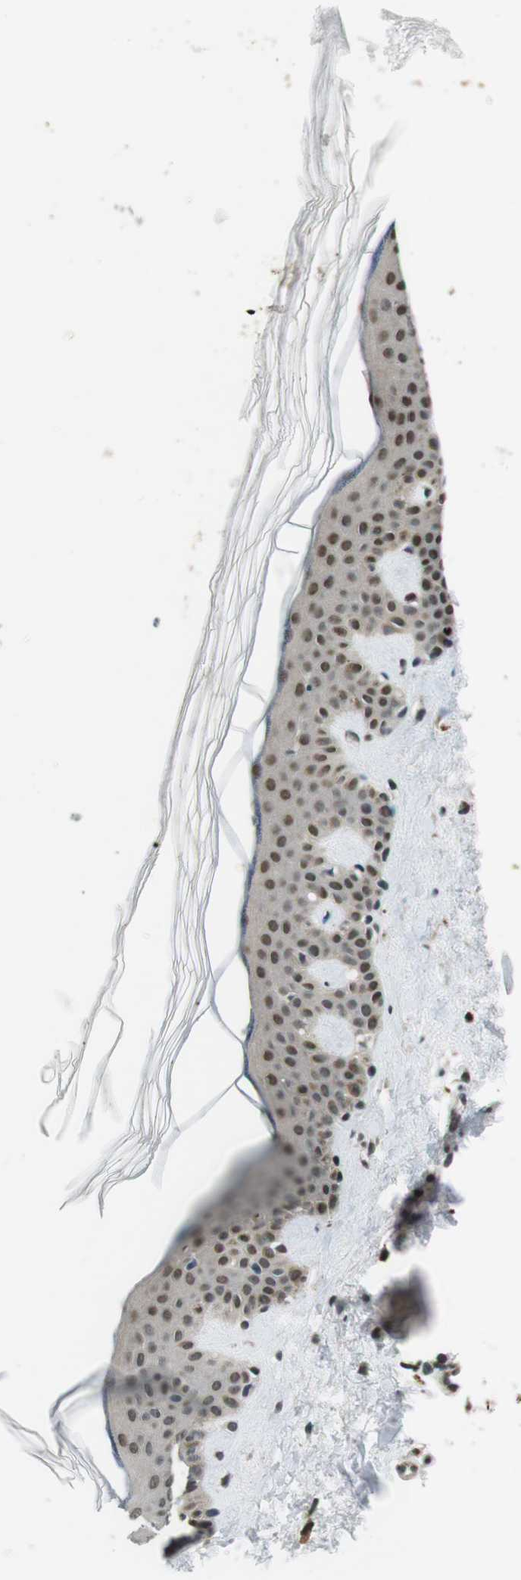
{"staining": {"intensity": "moderate", "quantity": "25%-75%", "location": "cytoplasmic/membranous"}, "tissue": "skin", "cell_type": "Fibroblasts", "image_type": "normal", "snomed": [{"axis": "morphology", "description": "Normal tissue, NOS"}, {"axis": "topography", "description": "Skin"}], "caption": "A histopathology image of human skin stained for a protein exhibits moderate cytoplasmic/membranous brown staining in fibroblasts. (Stains: DAB (3,3'-diaminobenzidine) in brown, nuclei in blue, Microscopy: brightfield microscopy at high magnification).", "gene": "NEK4", "patient": {"sex": "male", "age": 67}}